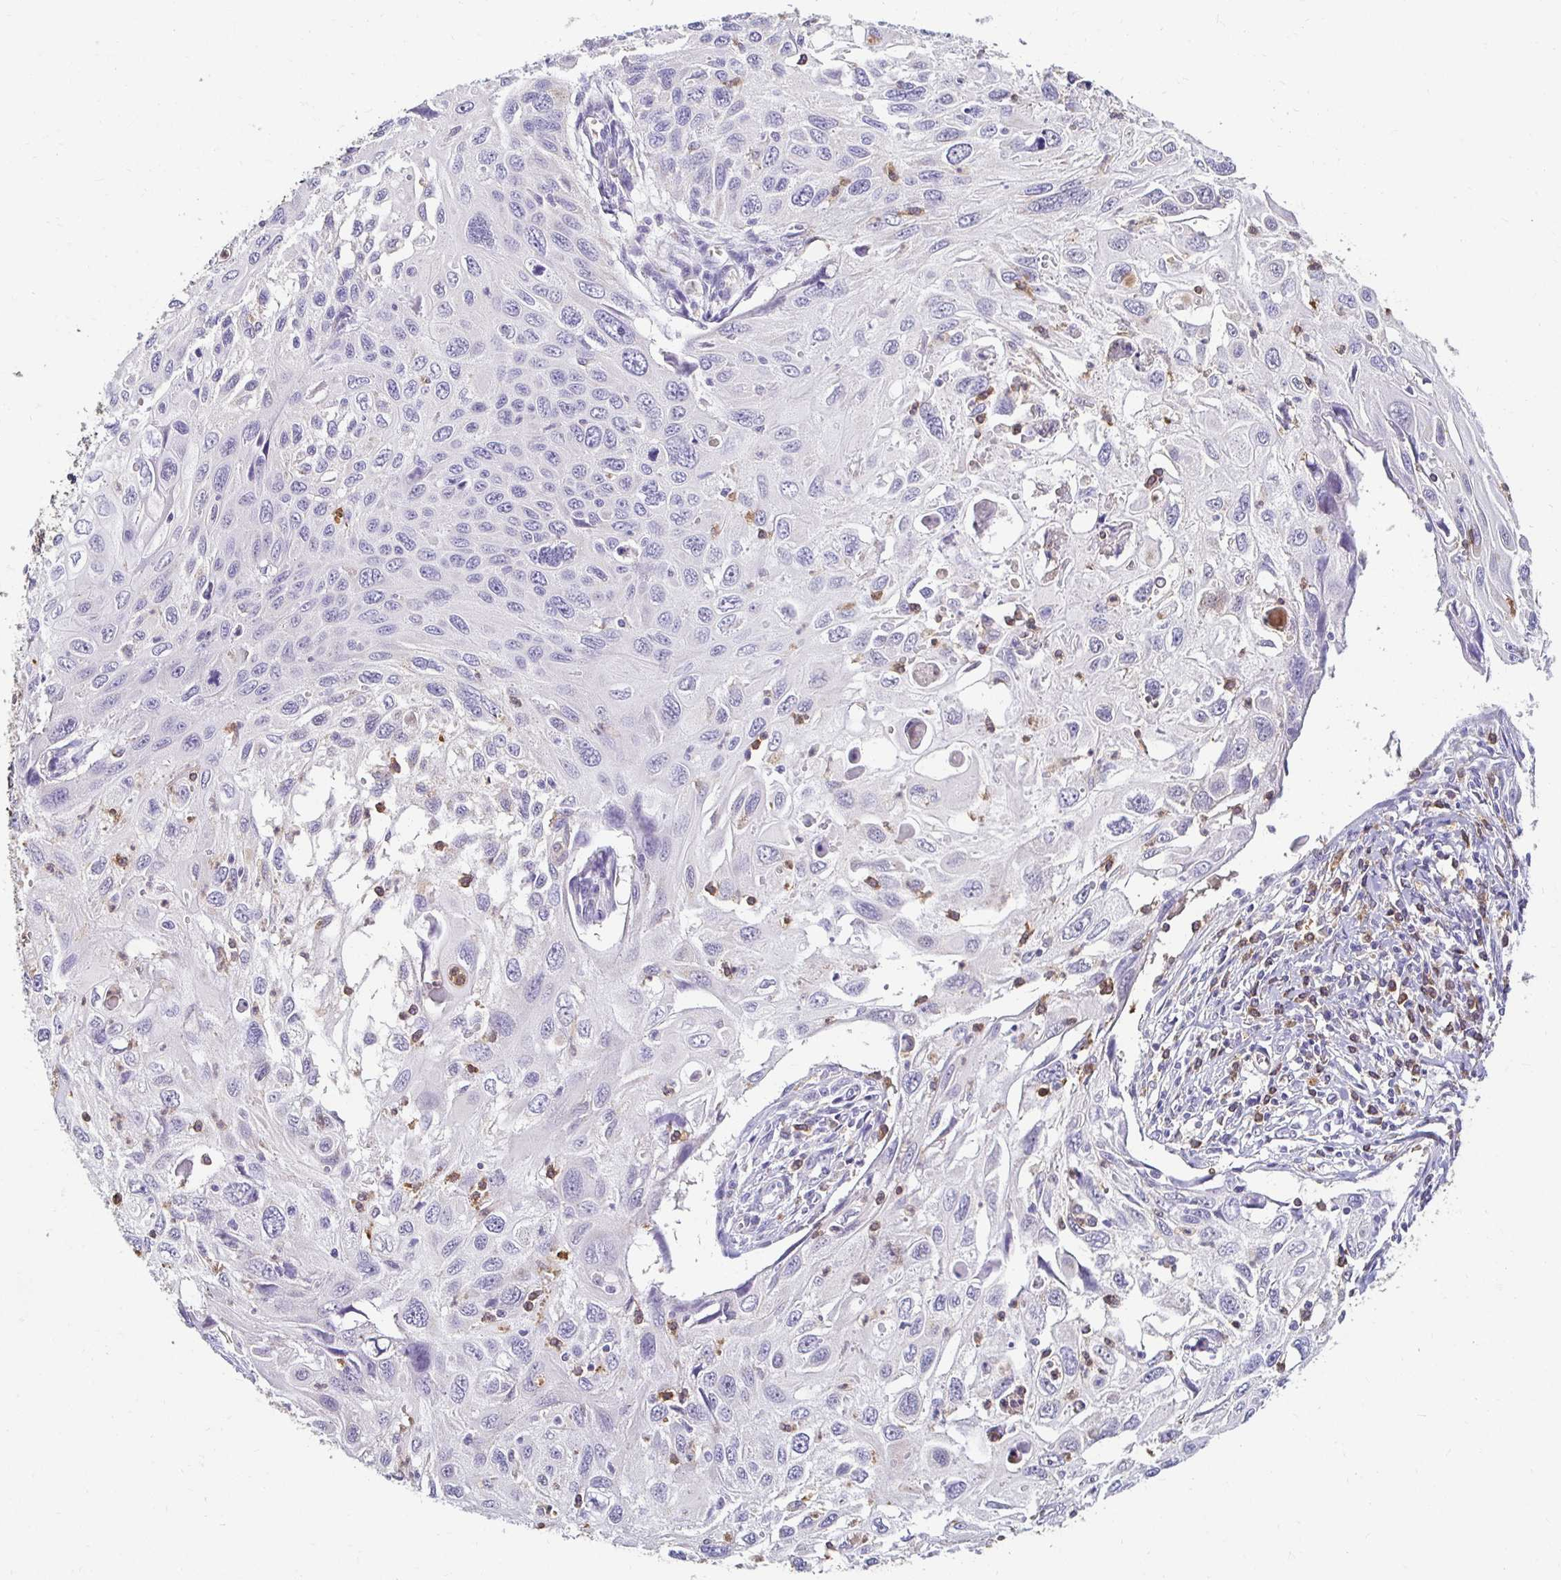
{"staining": {"intensity": "negative", "quantity": "none", "location": "none"}, "tissue": "cervical cancer", "cell_type": "Tumor cells", "image_type": "cancer", "snomed": [{"axis": "morphology", "description": "Squamous cell carcinoma, NOS"}, {"axis": "topography", "description": "Cervix"}], "caption": "An immunohistochemistry micrograph of cervical squamous cell carcinoma is shown. There is no staining in tumor cells of cervical squamous cell carcinoma.", "gene": "GK2", "patient": {"sex": "female", "age": 70}}